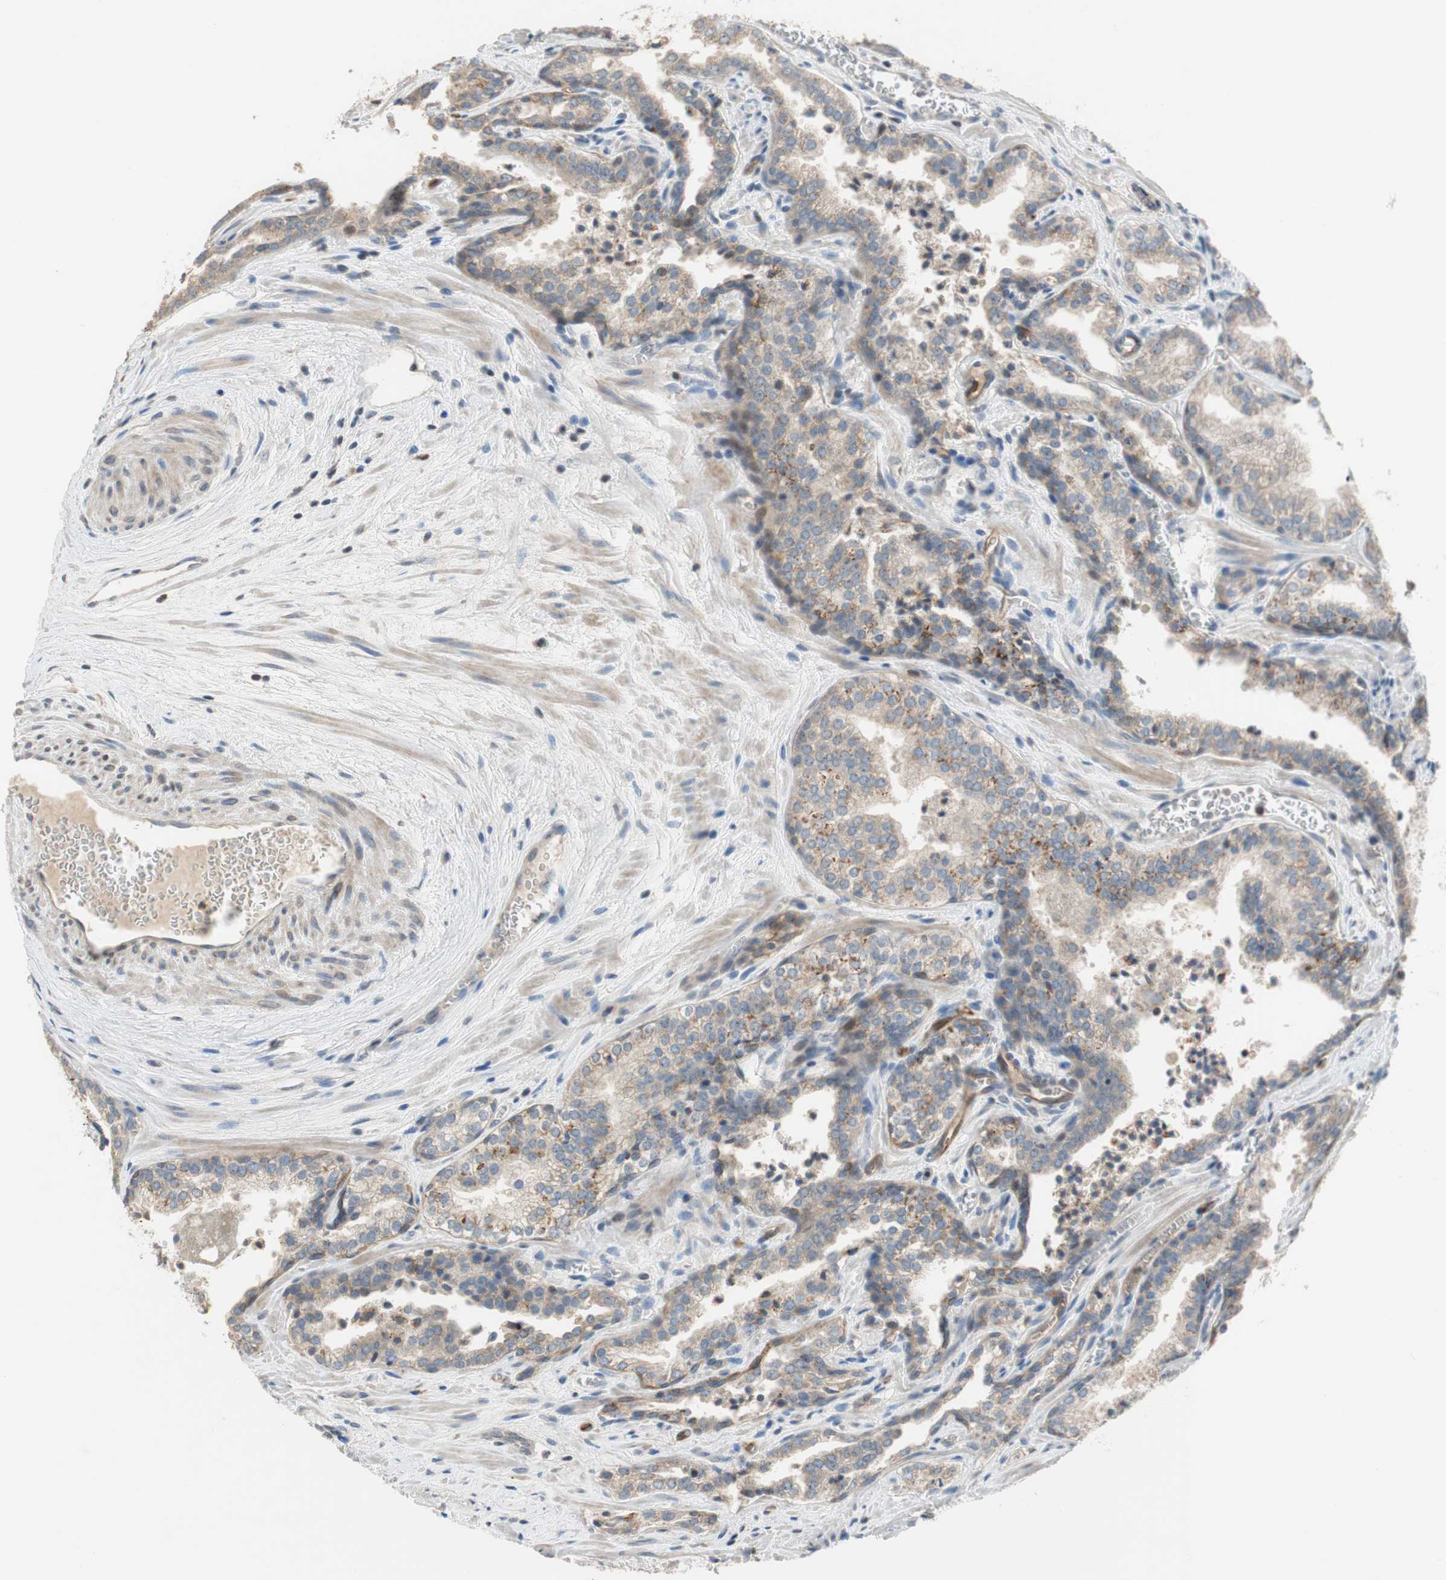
{"staining": {"intensity": "moderate", "quantity": "<25%", "location": "cytoplasmic/membranous"}, "tissue": "prostate cancer", "cell_type": "Tumor cells", "image_type": "cancer", "snomed": [{"axis": "morphology", "description": "Adenocarcinoma, Low grade"}, {"axis": "topography", "description": "Prostate"}], "caption": "Immunohistochemistry (IHC) staining of prostate low-grade adenocarcinoma, which displays low levels of moderate cytoplasmic/membranous positivity in approximately <25% of tumor cells indicating moderate cytoplasmic/membranous protein positivity. The staining was performed using DAB (3,3'-diaminobenzidine) (brown) for protein detection and nuclei were counterstained in hematoxylin (blue).", "gene": "ALPL", "patient": {"sex": "male", "age": 60}}